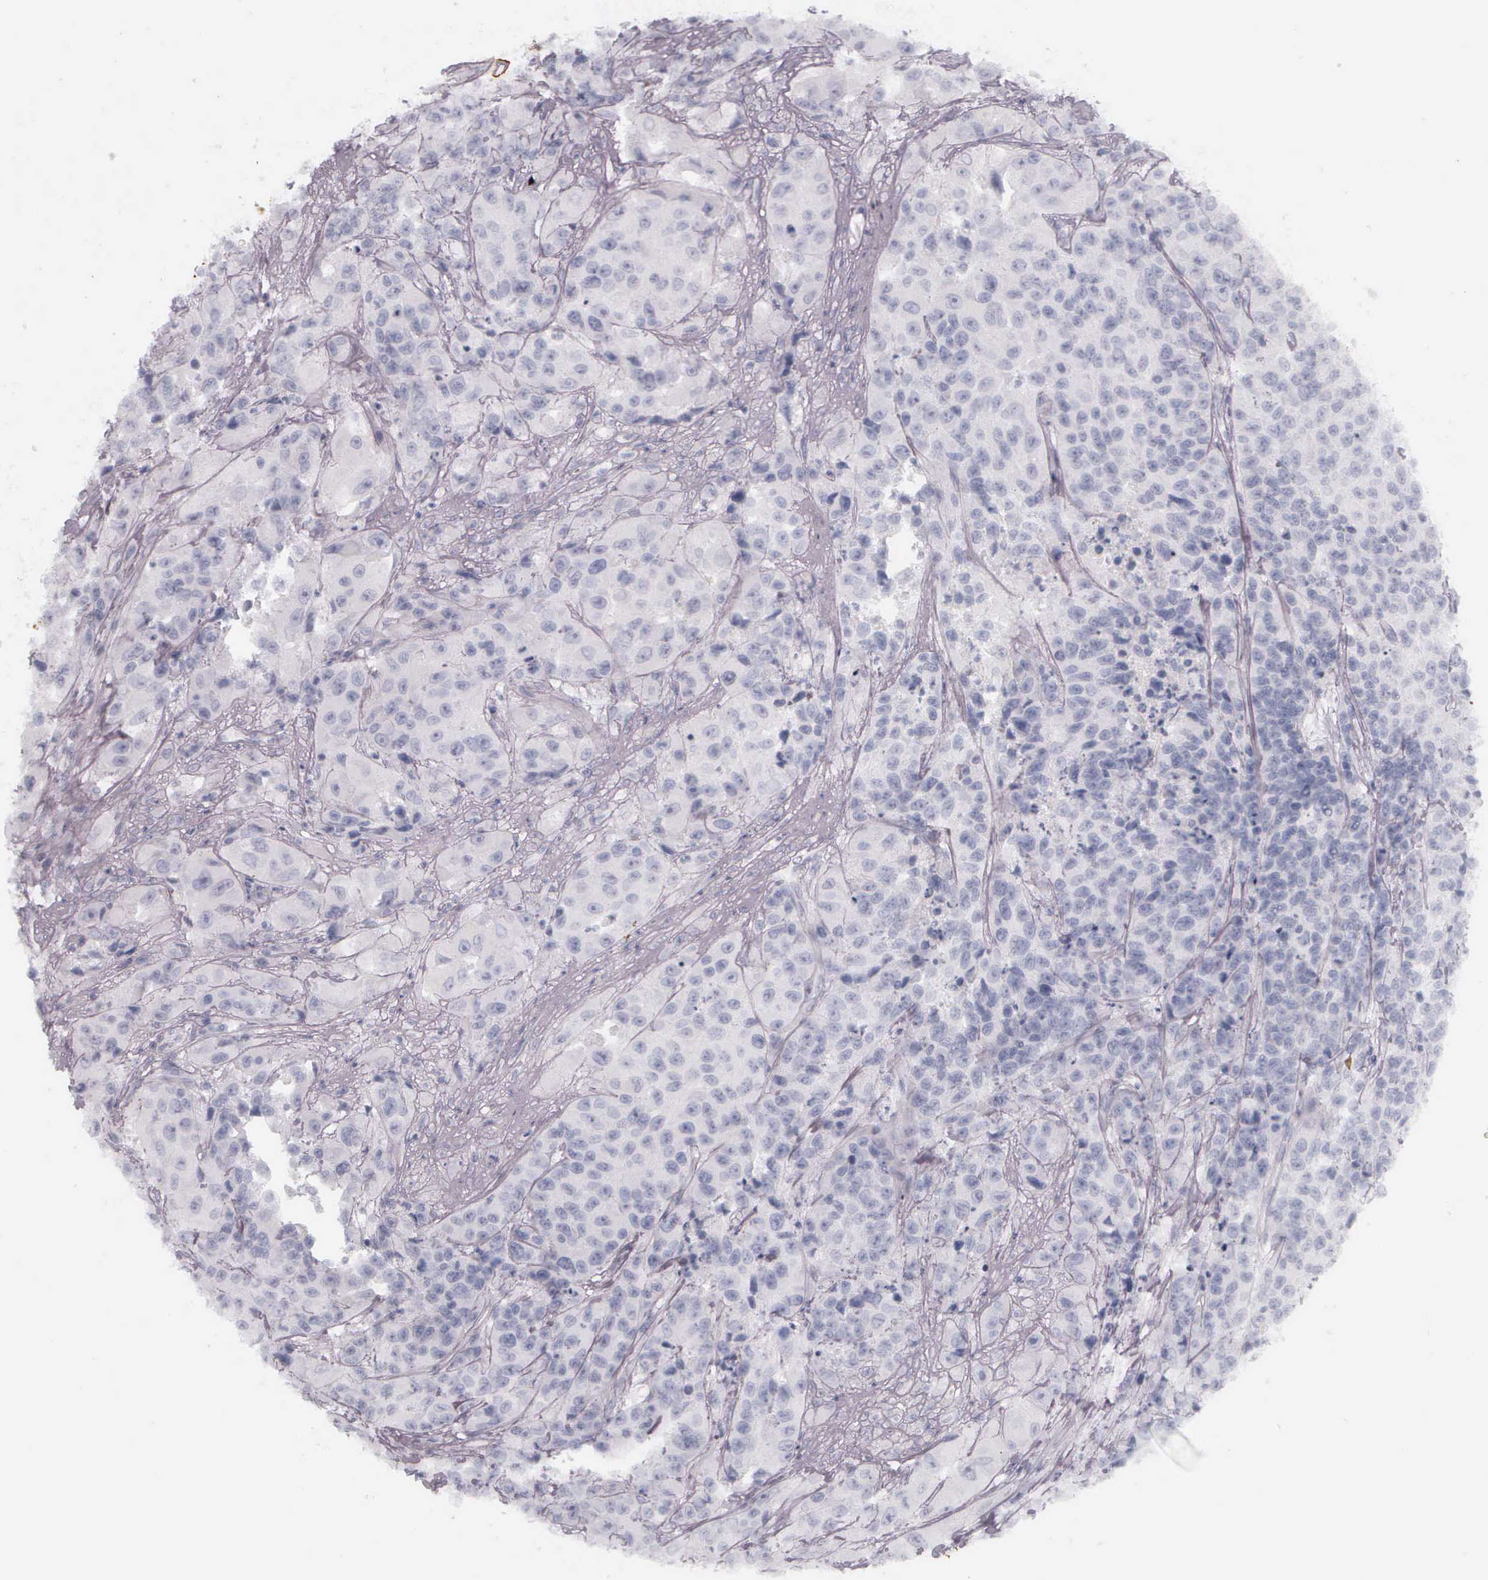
{"staining": {"intensity": "negative", "quantity": "none", "location": "none"}, "tissue": "urothelial cancer", "cell_type": "Tumor cells", "image_type": "cancer", "snomed": [{"axis": "morphology", "description": "Urothelial carcinoma, High grade"}, {"axis": "topography", "description": "Urinary bladder"}], "caption": "Tumor cells show no significant expression in urothelial cancer.", "gene": "KRT14", "patient": {"sex": "female", "age": 81}}